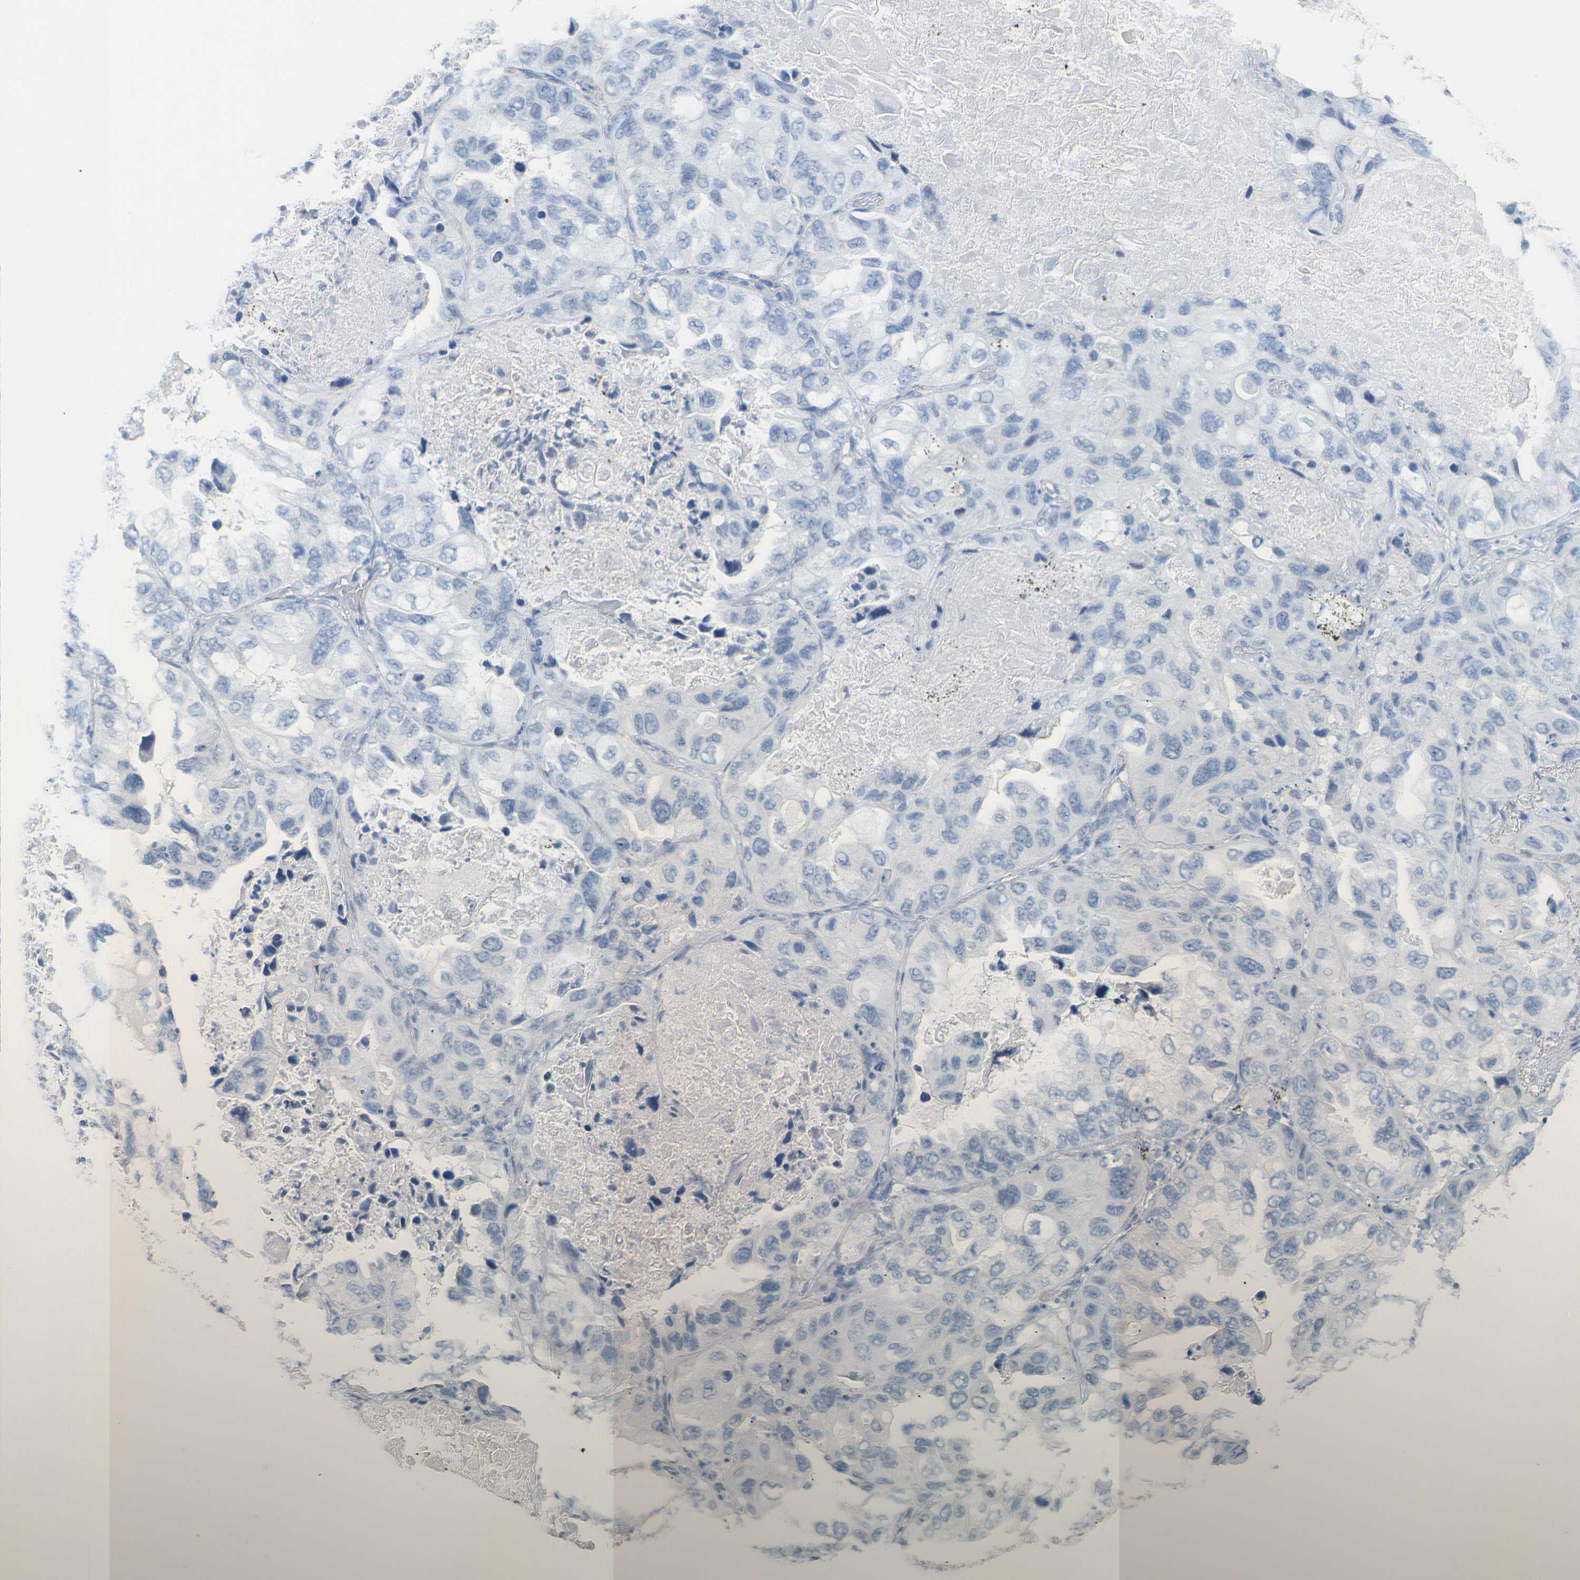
{"staining": {"intensity": "negative", "quantity": "none", "location": "none"}, "tissue": "lung cancer", "cell_type": "Tumor cells", "image_type": "cancer", "snomed": [{"axis": "morphology", "description": "Squamous cell carcinoma, NOS"}, {"axis": "topography", "description": "Lung"}], "caption": "A high-resolution histopathology image shows immunohistochemistry (IHC) staining of lung cancer, which displays no significant staining in tumor cells. (DAB immunohistochemistry (IHC) with hematoxylin counter stain).", "gene": "OPN1SW", "patient": {"sex": "female", "age": 73}}